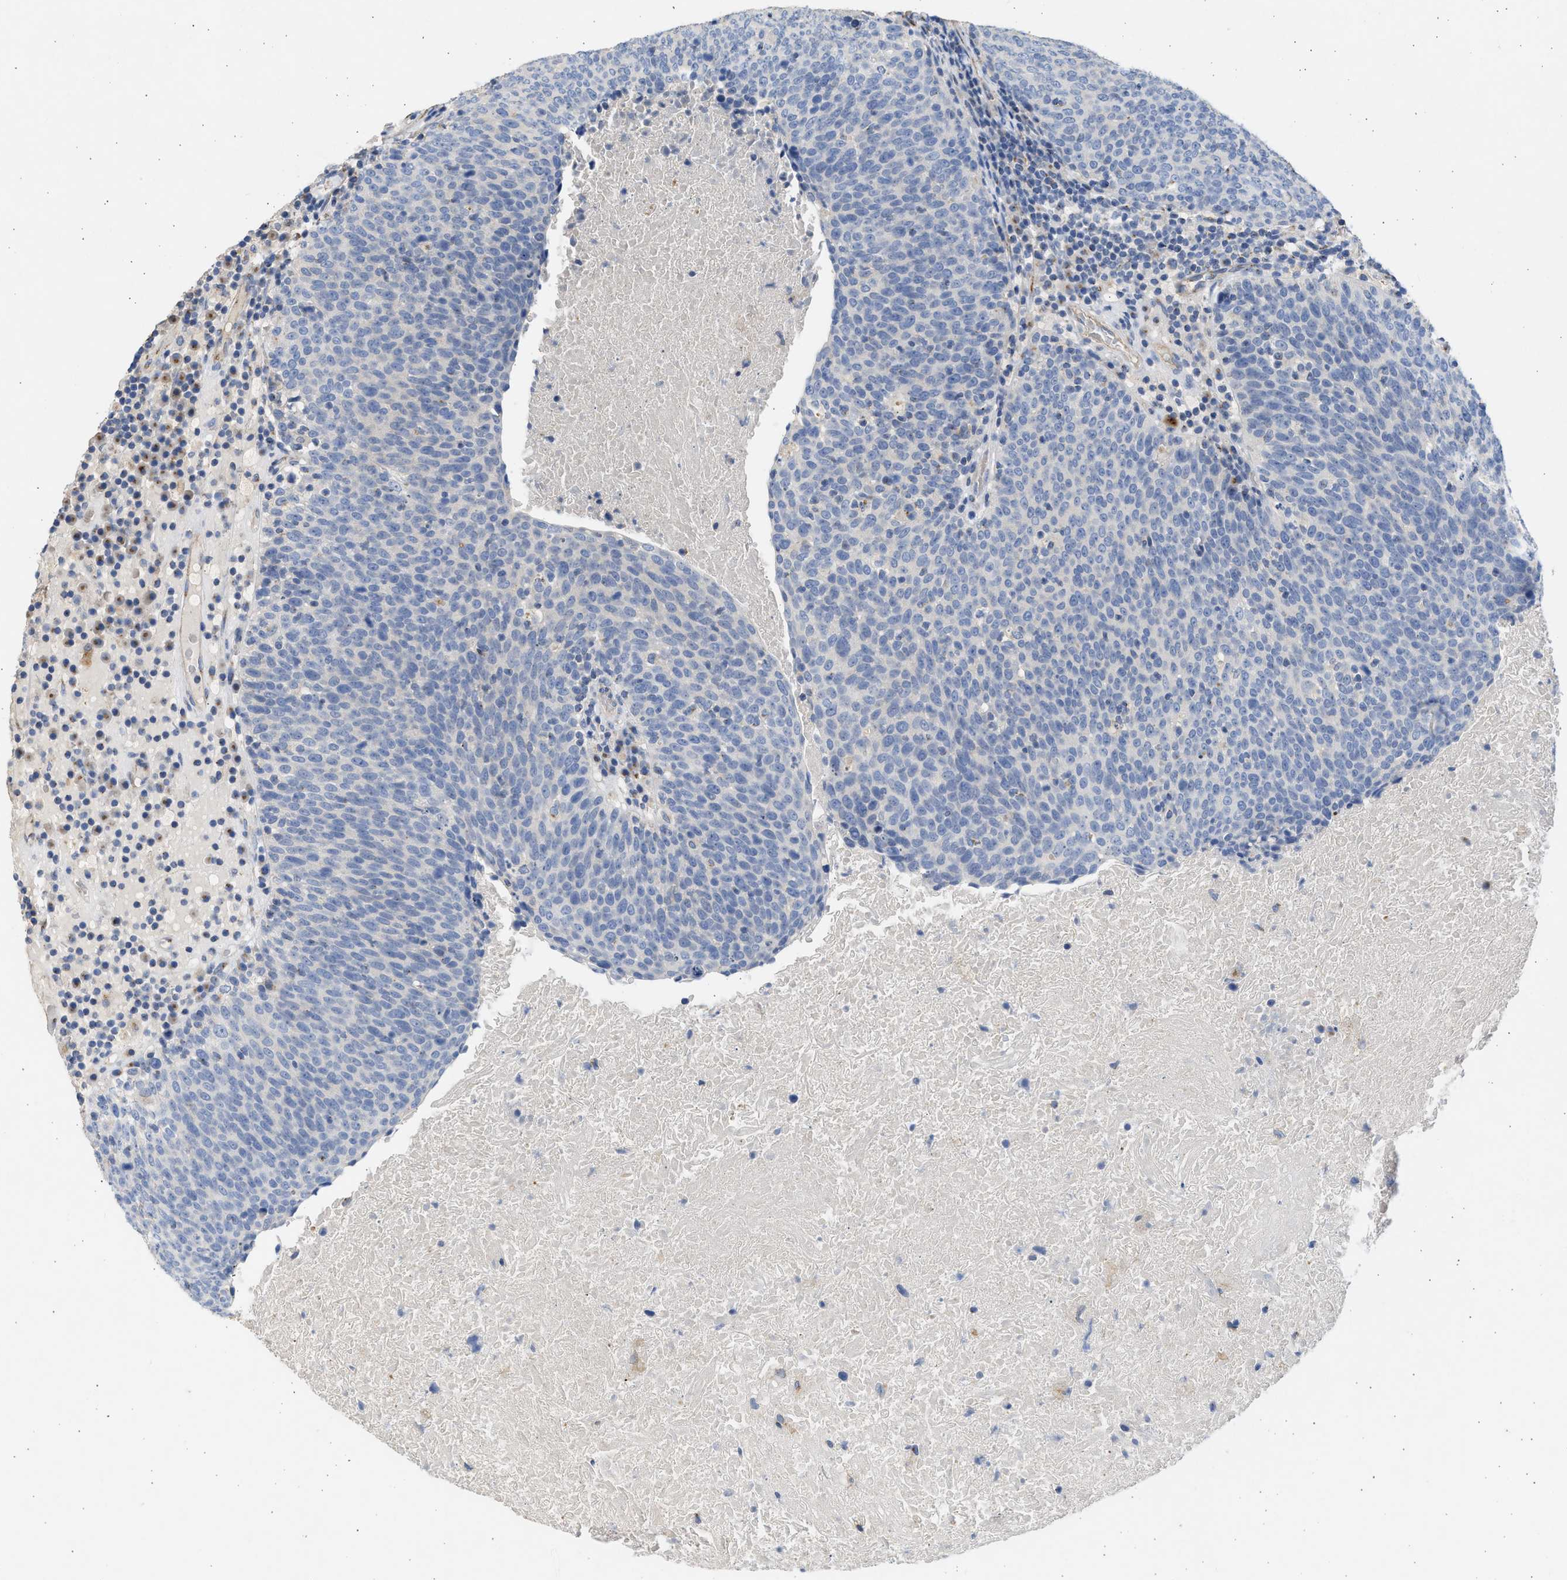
{"staining": {"intensity": "negative", "quantity": "none", "location": "none"}, "tissue": "head and neck cancer", "cell_type": "Tumor cells", "image_type": "cancer", "snomed": [{"axis": "morphology", "description": "Squamous cell carcinoma, NOS"}, {"axis": "morphology", "description": "Squamous cell carcinoma, metastatic, NOS"}, {"axis": "topography", "description": "Lymph node"}, {"axis": "topography", "description": "Head-Neck"}], "caption": "High power microscopy photomicrograph of an IHC micrograph of squamous cell carcinoma (head and neck), revealing no significant positivity in tumor cells. (Brightfield microscopy of DAB IHC at high magnification).", "gene": "IPO8", "patient": {"sex": "male", "age": 62}}